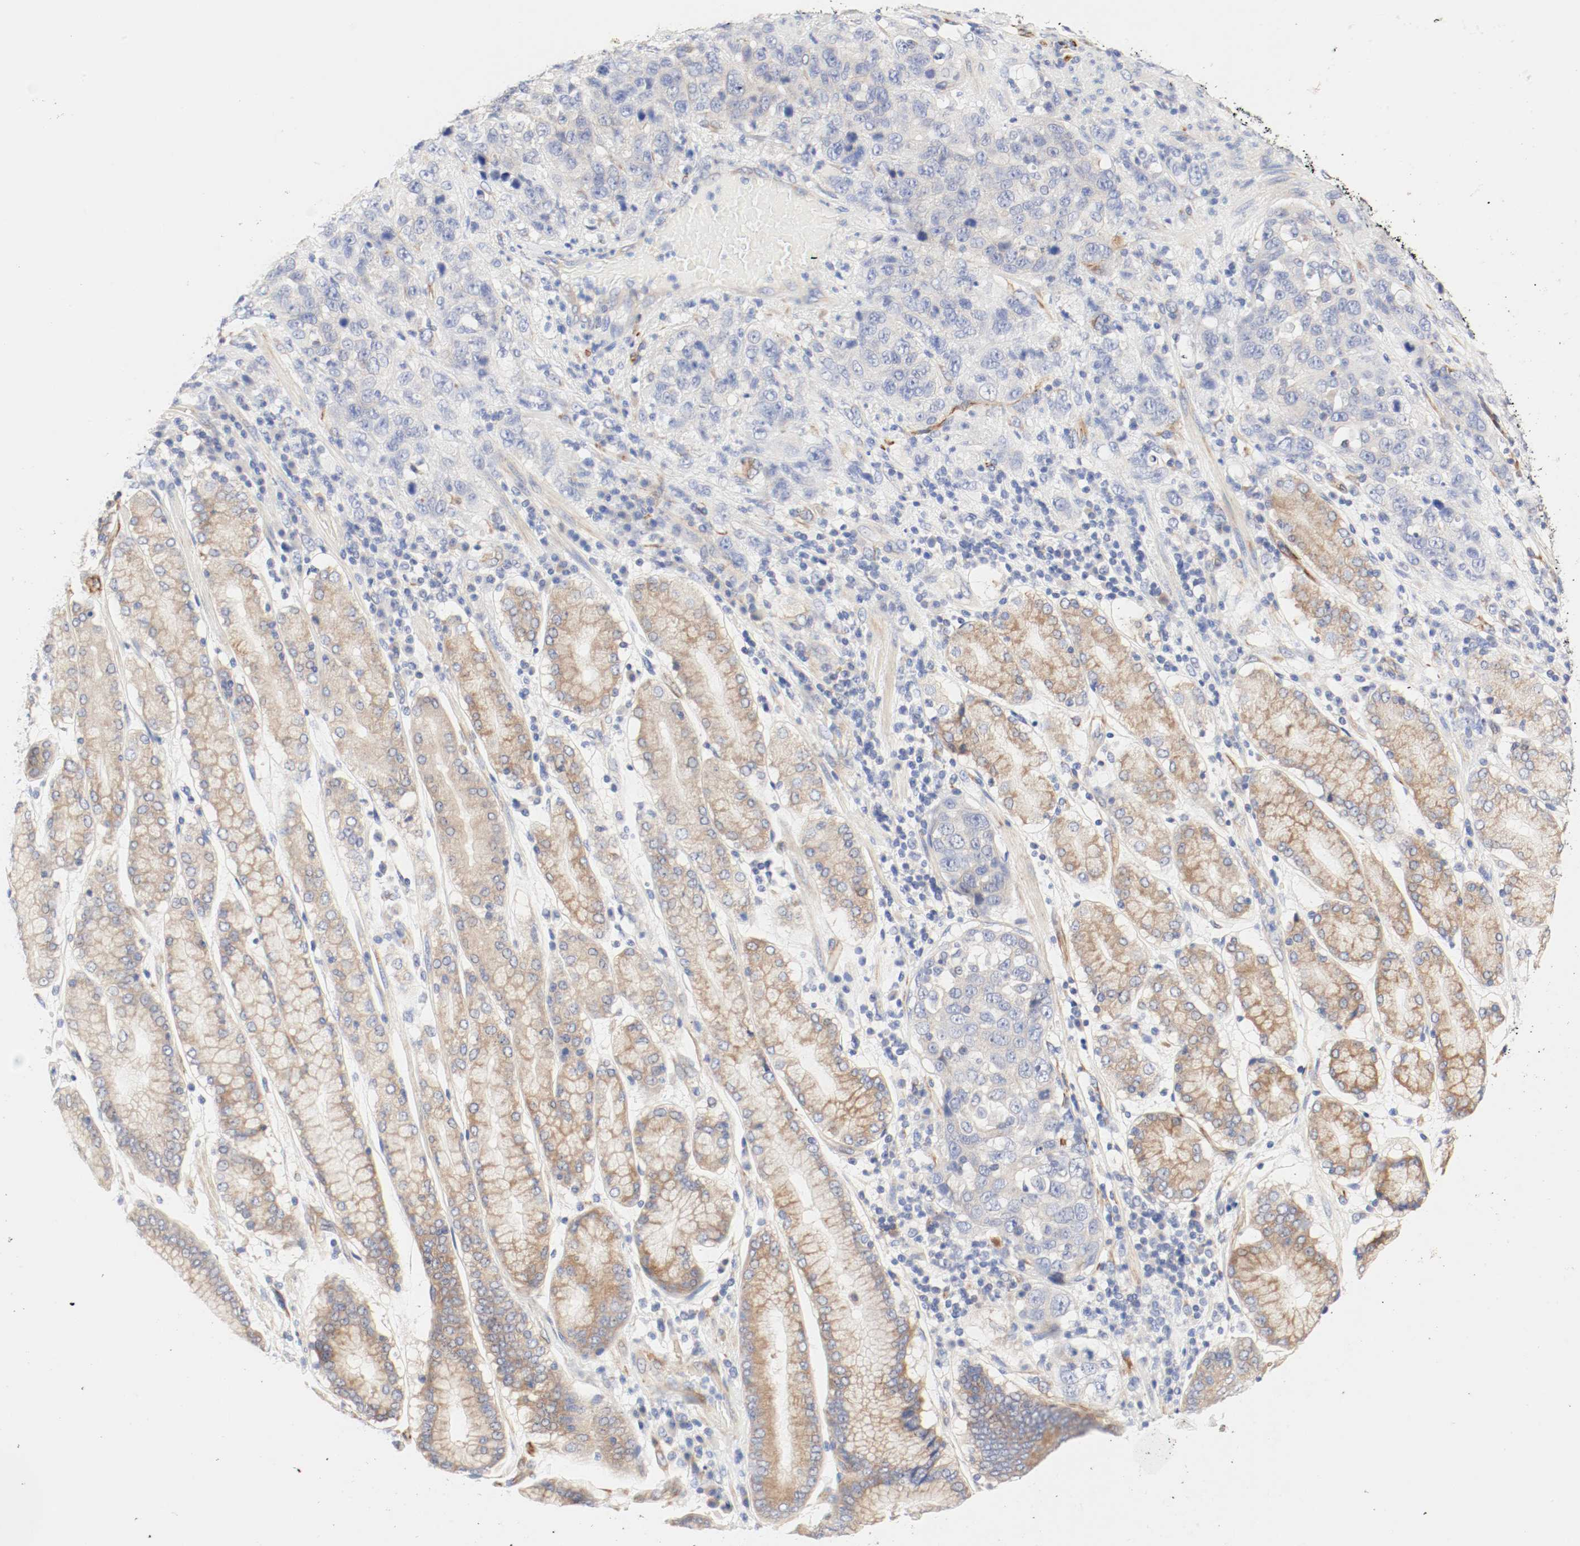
{"staining": {"intensity": "weak", "quantity": "<25%", "location": "cytoplasmic/membranous"}, "tissue": "stomach cancer", "cell_type": "Tumor cells", "image_type": "cancer", "snomed": [{"axis": "morphology", "description": "Normal tissue, NOS"}, {"axis": "morphology", "description": "Adenocarcinoma, NOS"}, {"axis": "topography", "description": "Stomach"}], "caption": "This is a histopathology image of immunohistochemistry (IHC) staining of stomach cancer, which shows no expression in tumor cells.", "gene": "GIT1", "patient": {"sex": "male", "age": 48}}